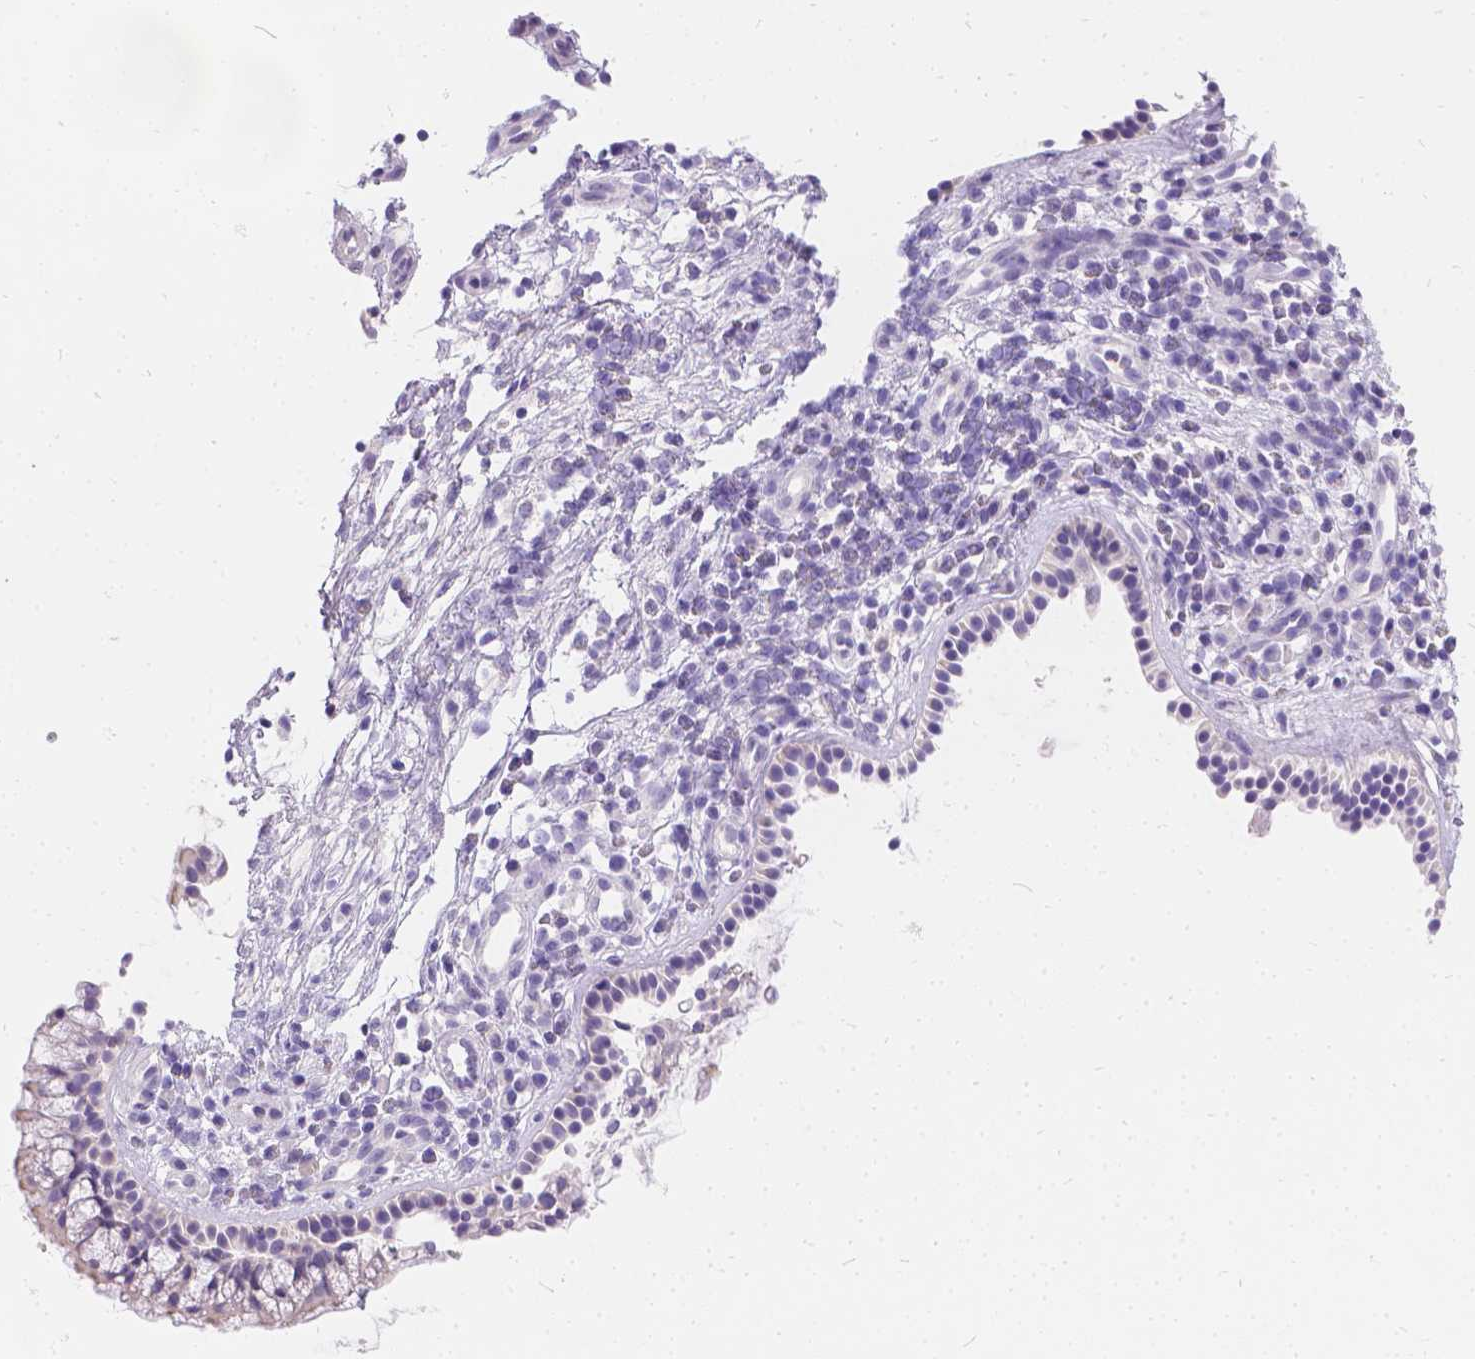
{"staining": {"intensity": "negative", "quantity": "none", "location": "none"}, "tissue": "nasopharynx", "cell_type": "Respiratory epithelial cells", "image_type": "normal", "snomed": [{"axis": "morphology", "description": "Normal tissue, NOS"}, {"axis": "topography", "description": "Nasopharynx"}], "caption": "Immunohistochemical staining of normal human nasopharynx exhibits no significant expression in respiratory epithelial cells. (DAB immunohistochemistry (IHC) with hematoxylin counter stain).", "gene": "GNRHR", "patient": {"sex": "male", "age": 77}}